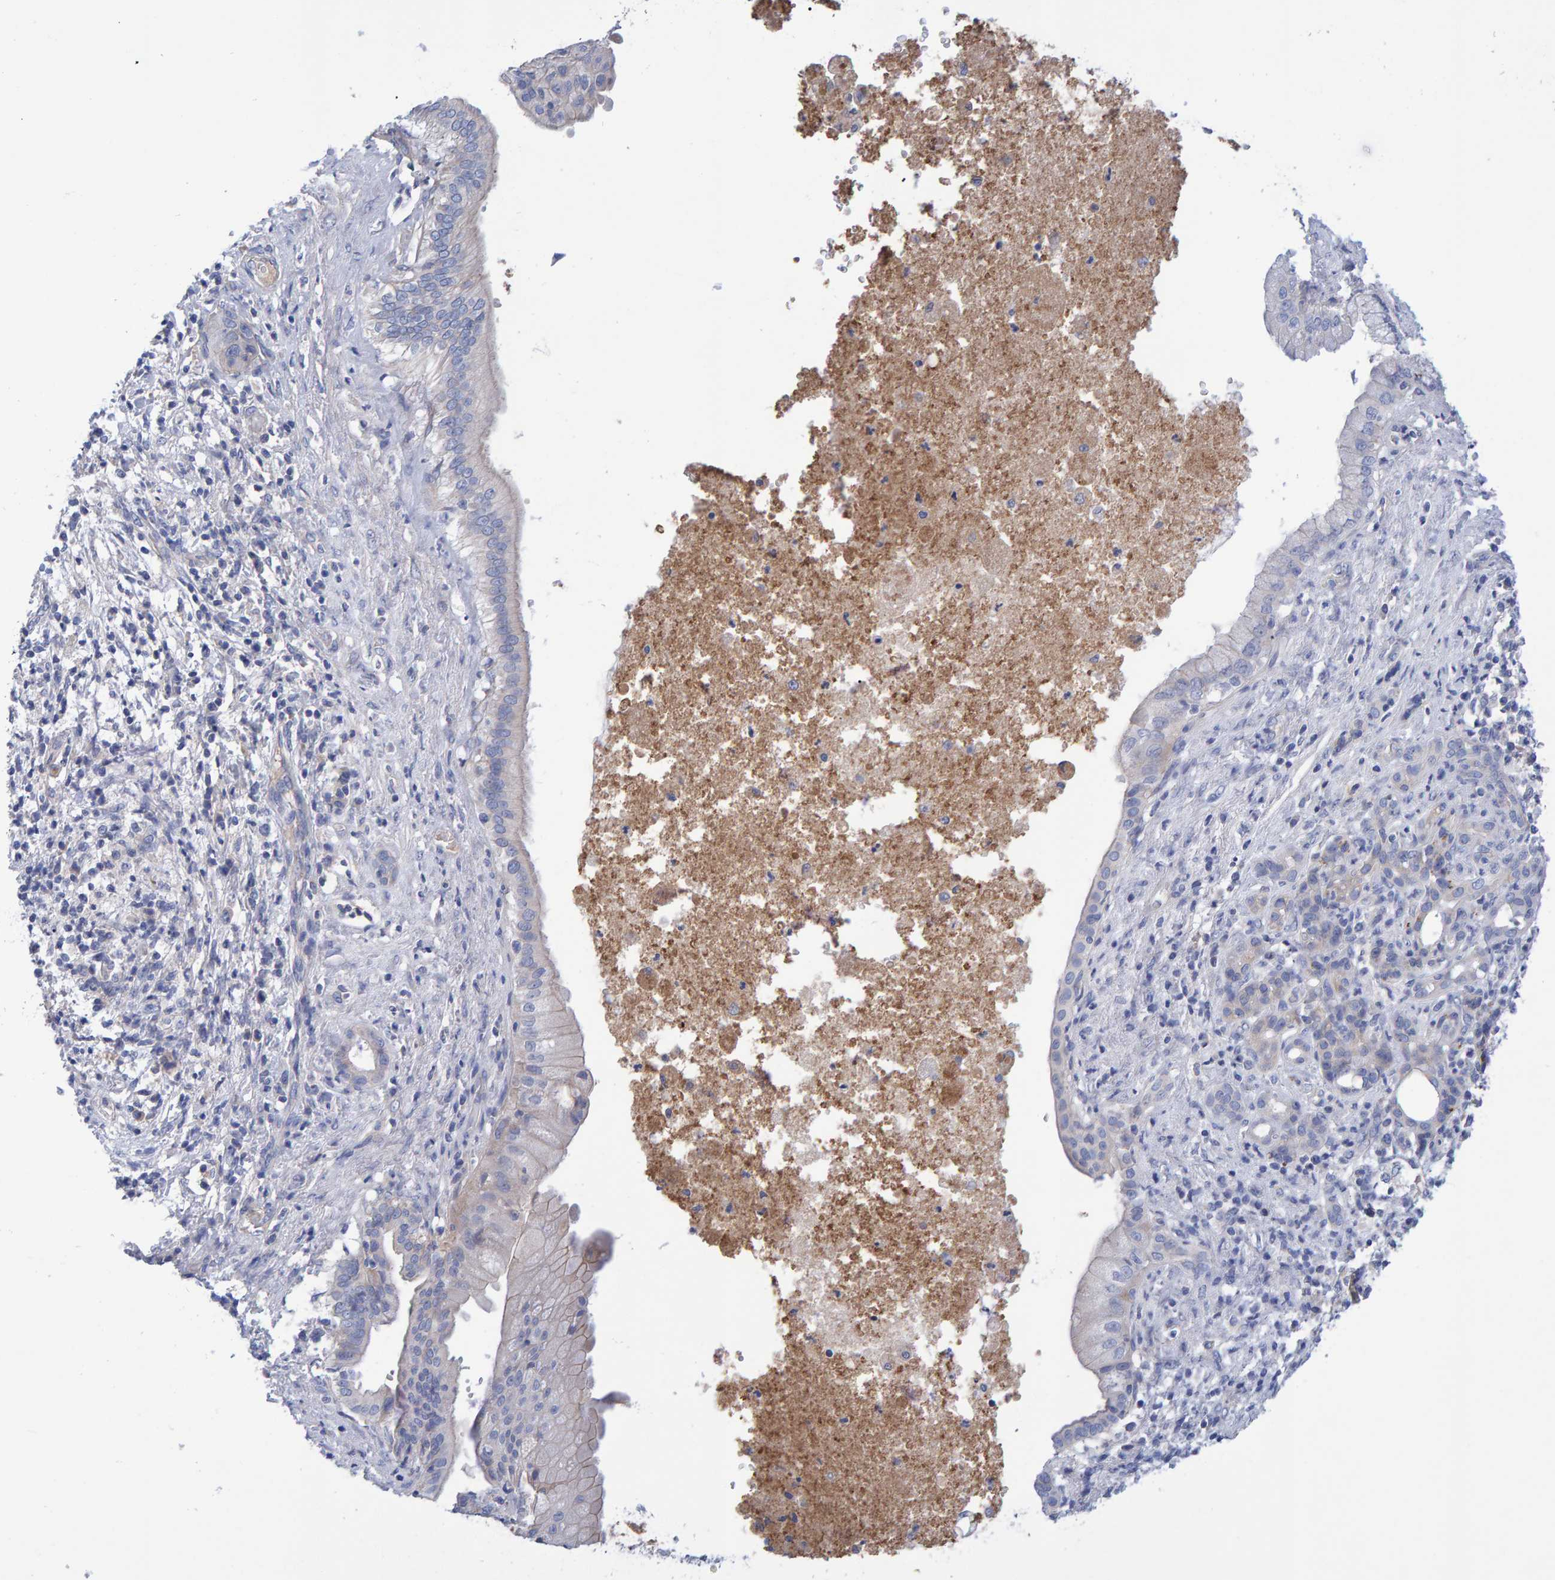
{"staining": {"intensity": "negative", "quantity": "none", "location": "none"}, "tissue": "pancreatic cancer", "cell_type": "Tumor cells", "image_type": "cancer", "snomed": [{"axis": "morphology", "description": "Adenocarcinoma, NOS"}, {"axis": "topography", "description": "Pancreas"}], "caption": "Immunohistochemistry photomicrograph of neoplastic tissue: human pancreatic adenocarcinoma stained with DAB (3,3'-diaminobenzidine) shows no significant protein staining in tumor cells.", "gene": "EFR3A", "patient": {"sex": "female", "age": 78}}